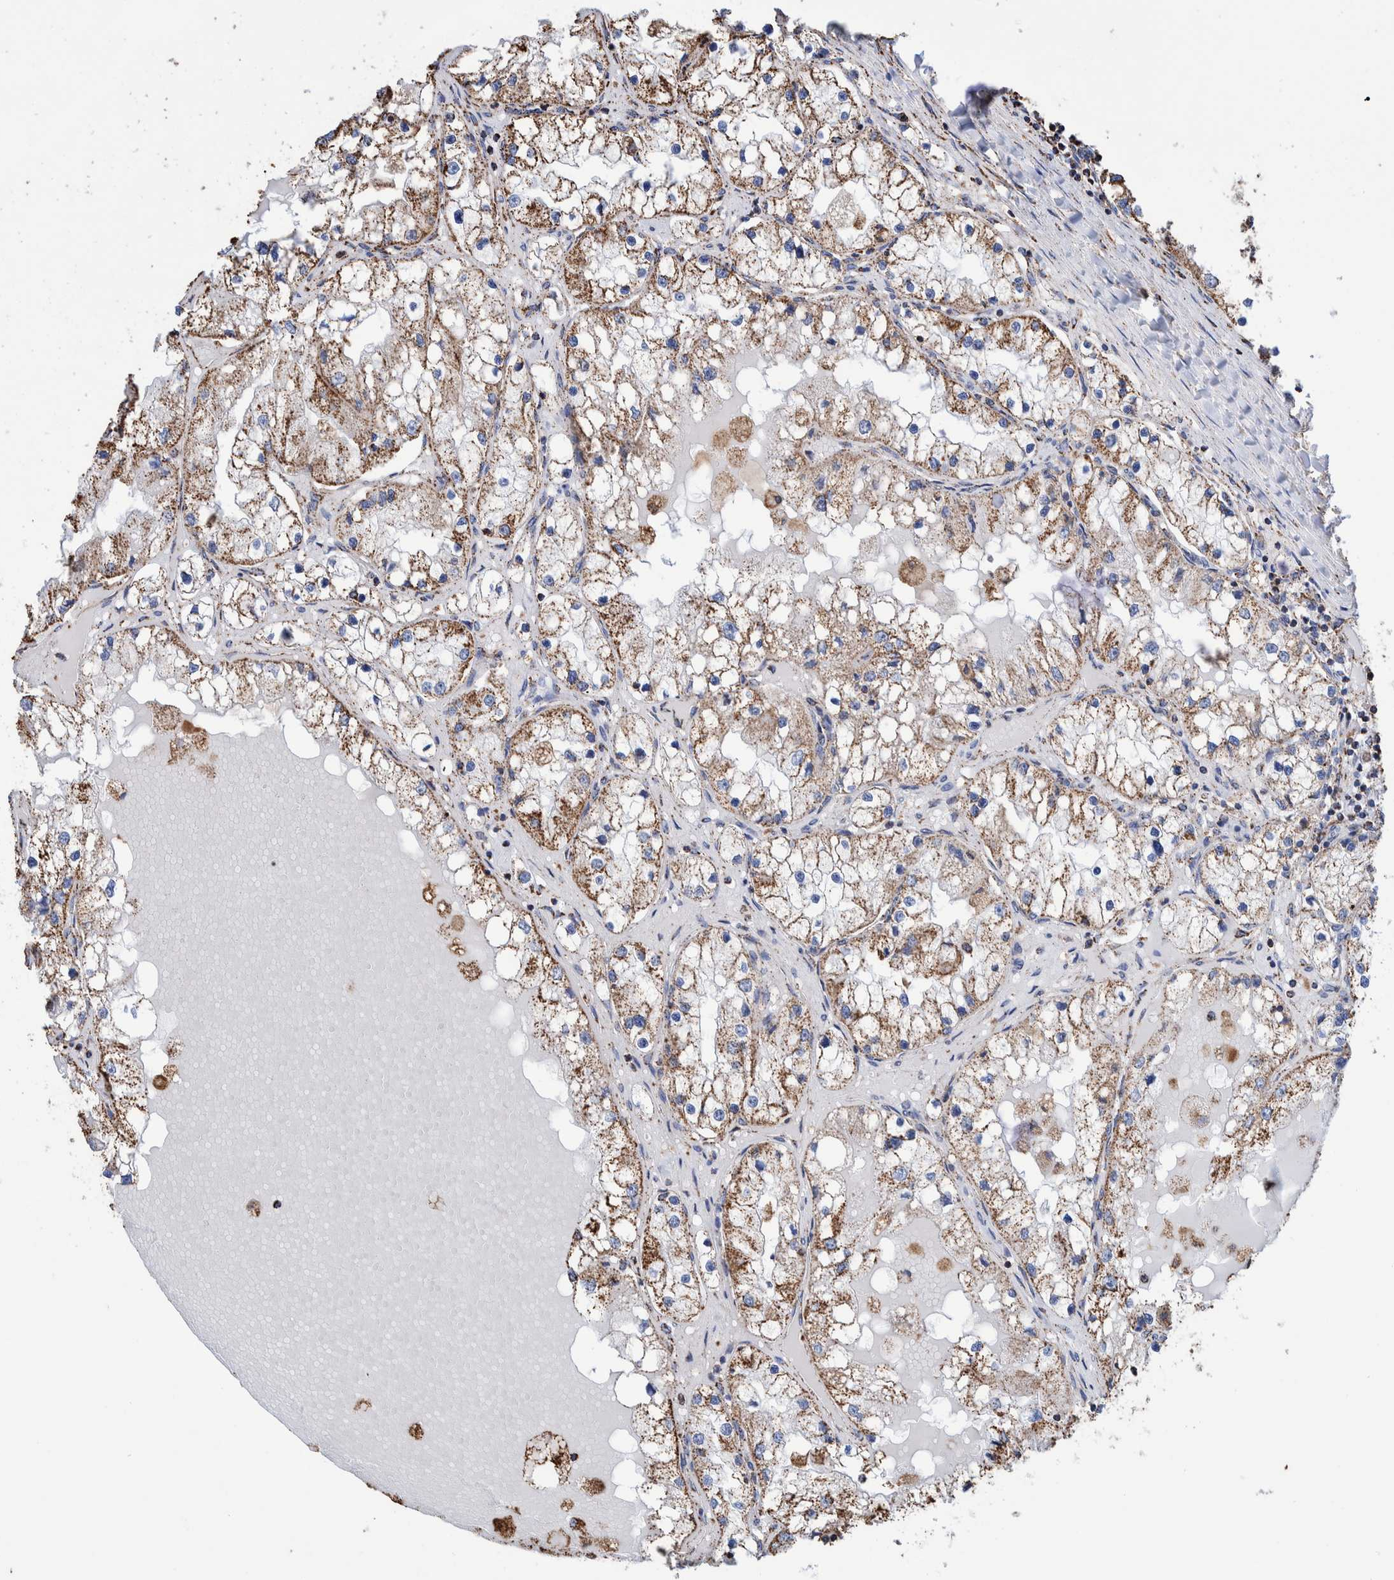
{"staining": {"intensity": "strong", "quantity": ">75%", "location": "cytoplasmic/membranous"}, "tissue": "renal cancer", "cell_type": "Tumor cells", "image_type": "cancer", "snomed": [{"axis": "morphology", "description": "Adenocarcinoma, NOS"}, {"axis": "topography", "description": "Kidney"}], "caption": "High-power microscopy captured an immunohistochemistry micrograph of renal adenocarcinoma, revealing strong cytoplasmic/membranous positivity in about >75% of tumor cells. (Brightfield microscopy of DAB IHC at high magnification).", "gene": "VPS26C", "patient": {"sex": "male", "age": 68}}